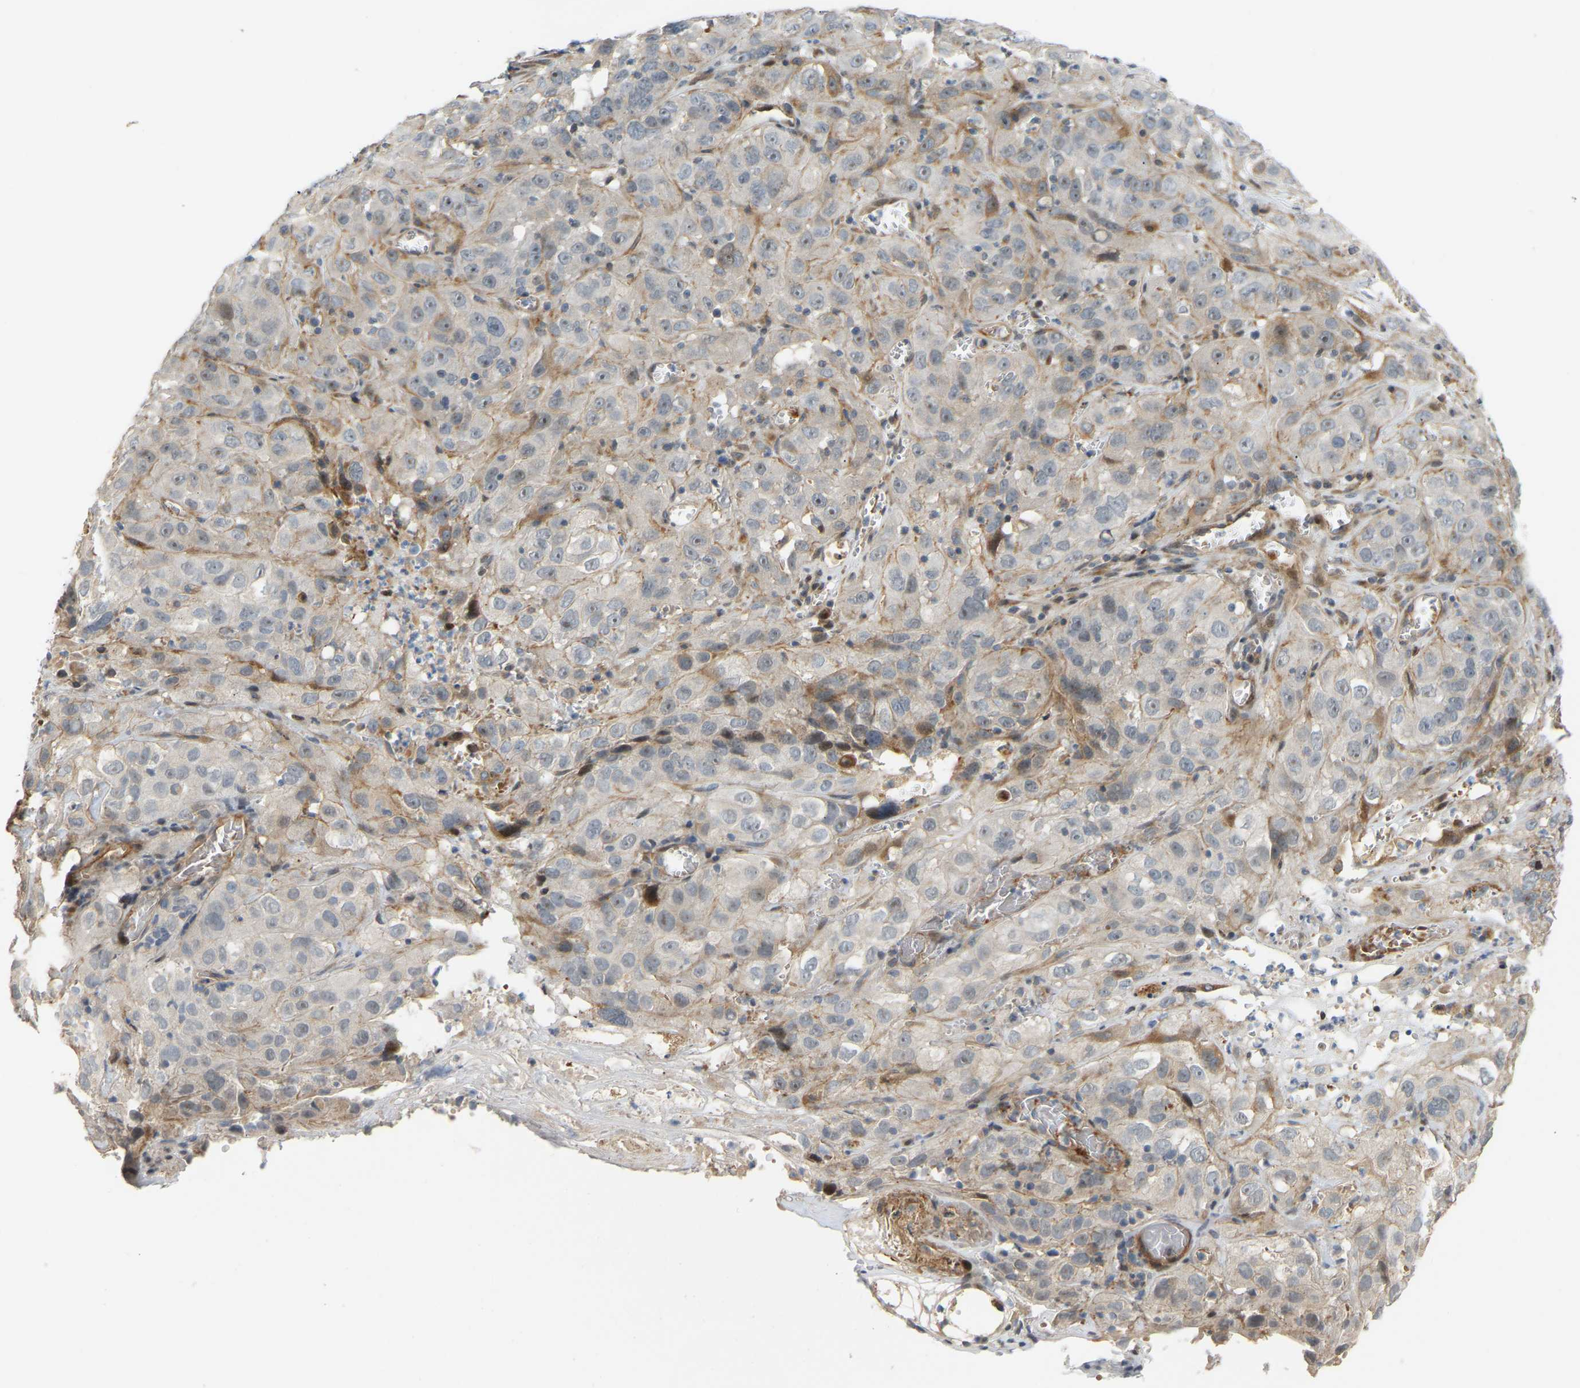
{"staining": {"intensity": "negative", "quantity": "none", "location": "none"}, "tissue": "cervical cancer", "cell_type": "Tumor cells", "image_type": "cancer", "snomed": [{"axis": "morphology", "description": "Squamous cell carcinoma, NOS"}, {"axis": "topography", "description": "Cervix"}], "caption": "IHC of squamous cell carcinoma (cervical) demonstrates no positivity in tumor cells.", "gene": "POGLUT2", "patient": {"sex": "female", "age": 32}}